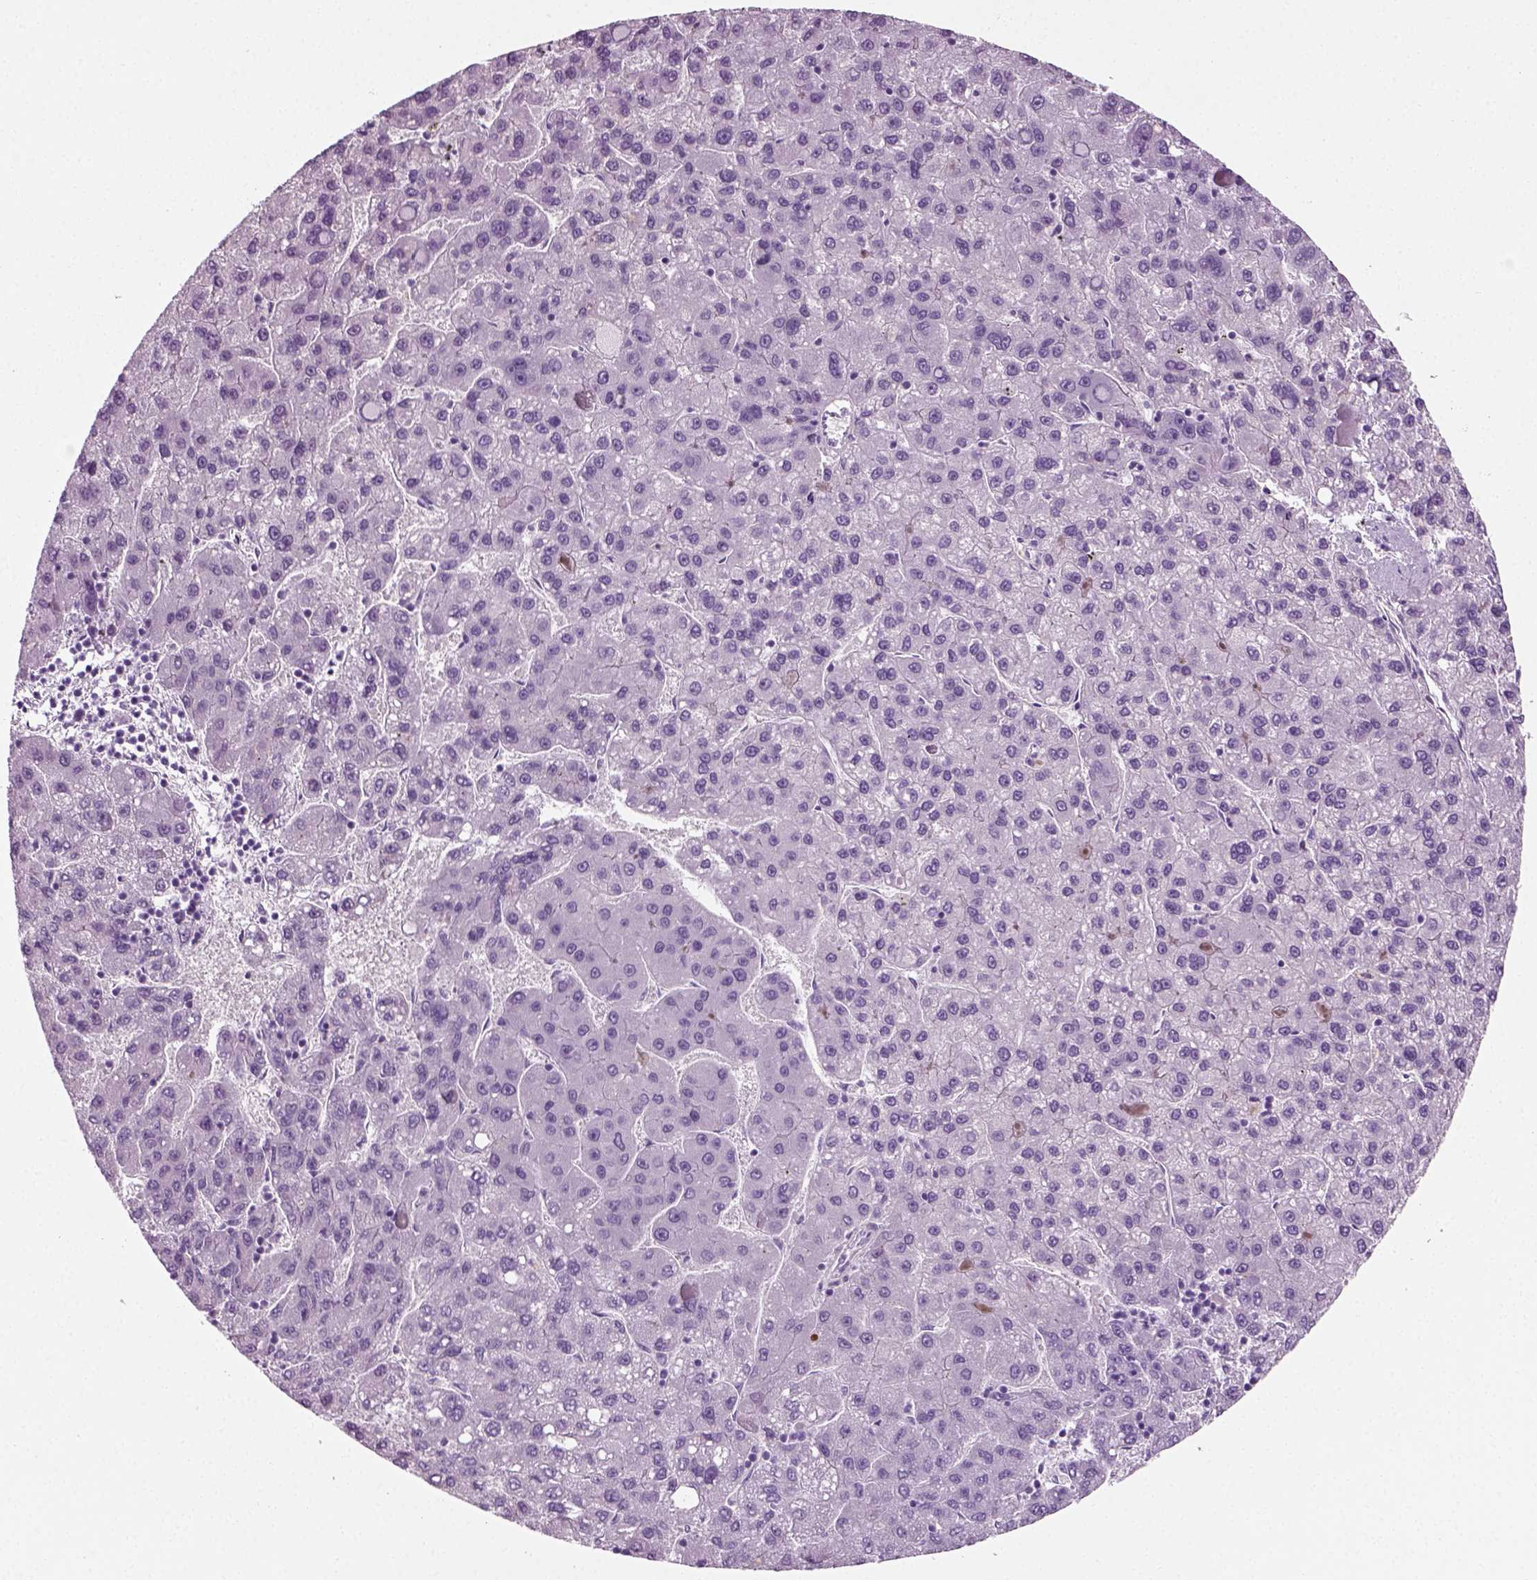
{"staining": {"intensity": "negative", "quantity": "none", "location": "none"}, "tissue": "liver cancer", "cell_type": "Tumor cells", "image_type": "cancer", "snomed": [{"axis": "morphology", "description": "Carcinoma, Hepatocellular, NOS"}, {"axis": "topography", "description": "Liver"}], "caption": "DAB (3,3'-diaminobenzidine) immunohistochemical staining of human liver cancer exhibits no significant expression in tumor cells. (Stains: DAB (3,3'-diaminobenzidine) immunohistochemistry with hematoxylin counter stain, Microscopy: brightfield microscopy at high magnification).", "gene": "SPATA31E1", "patient": {"sex": "female", "age": 82}}